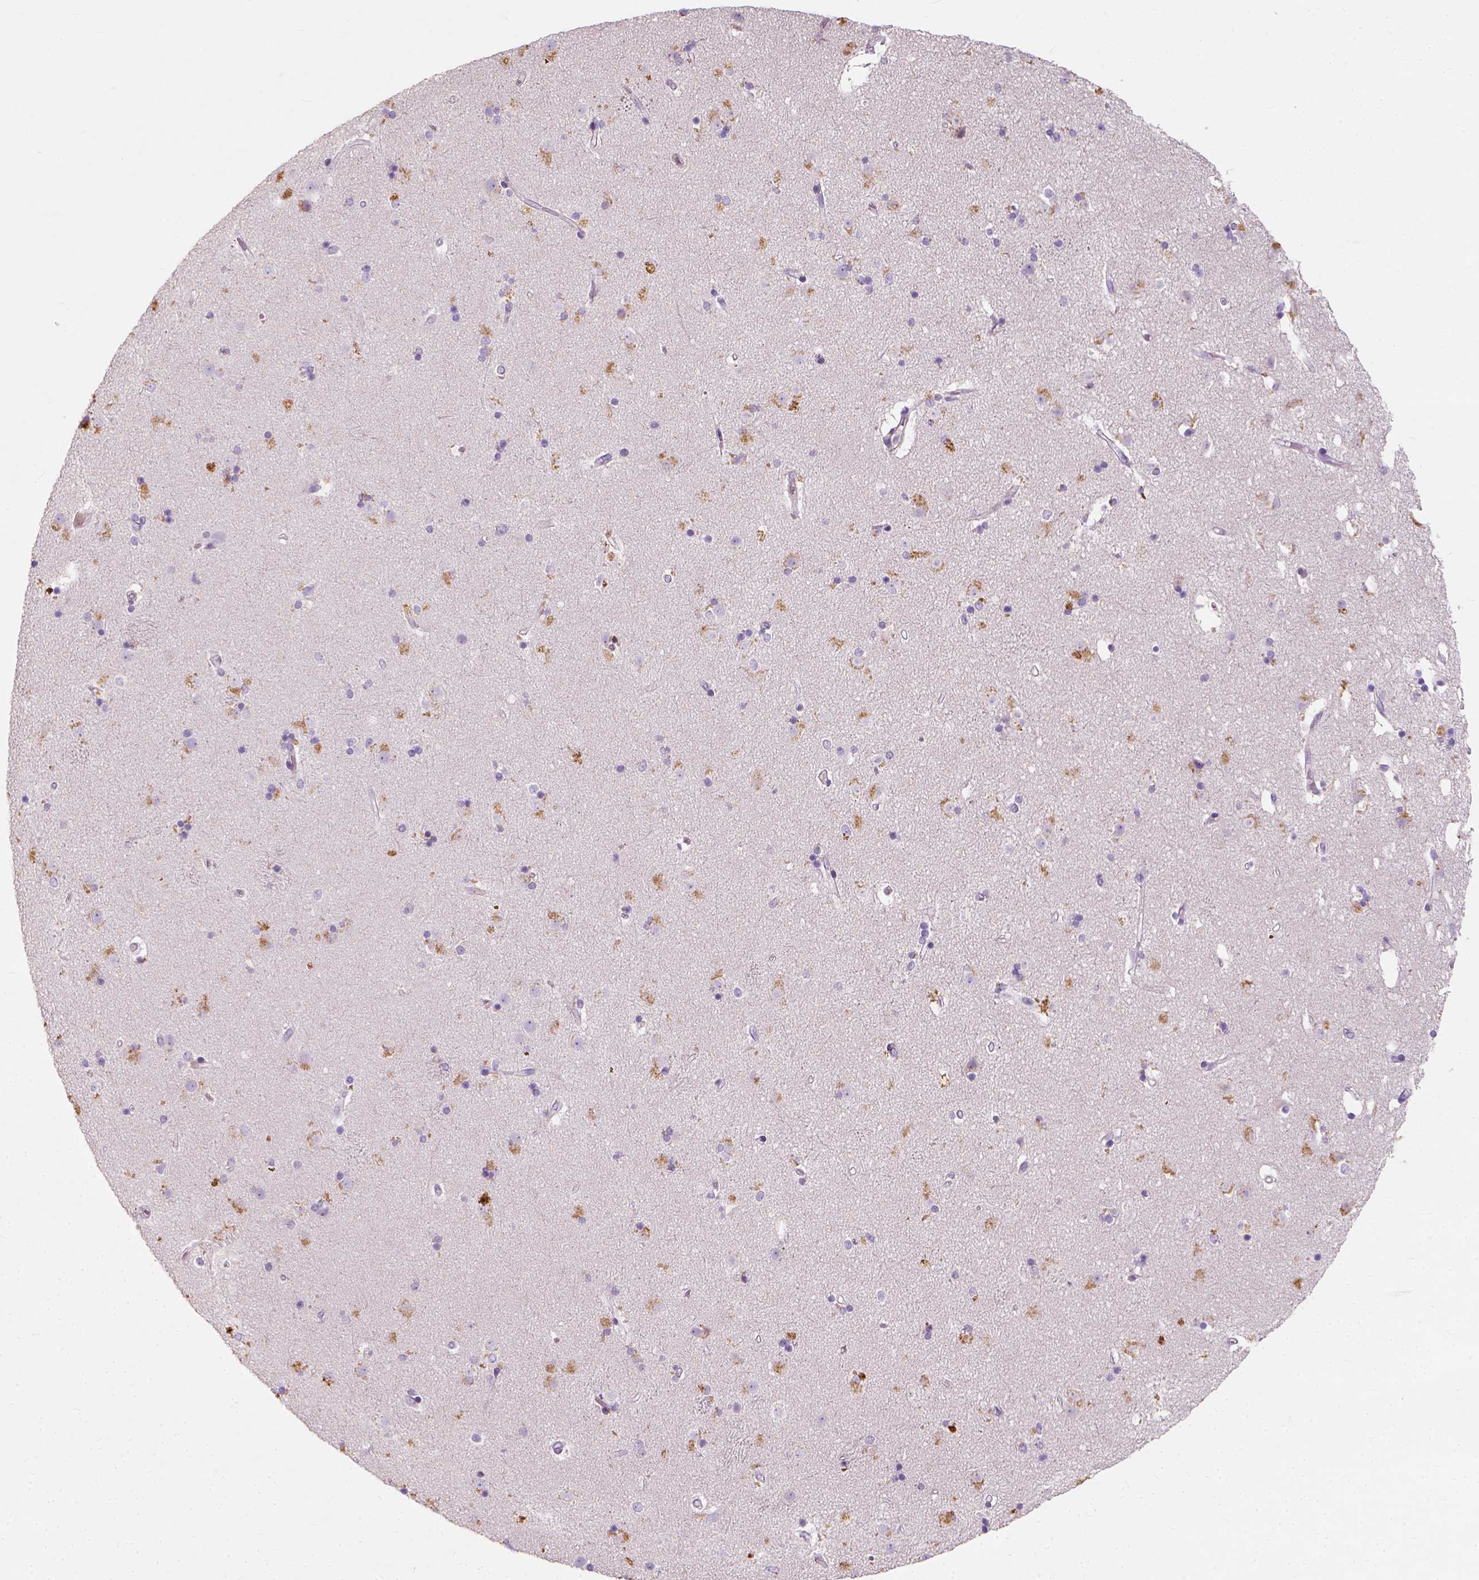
{"staining": {"intensity": "negative", "quantity": "none", "location": "none"}, "tissue": "caudate", "cell_type": "Glial cells", "image_type": "normal", "snomed": [{"axis": "morphology", "description": "Normal tissue, NOS"}, {"axis": "topography", "description": "Lateral ventricle wall"}], "caption": "Immunohistochemistry (IHC) histopathology image of unremarkable caudate stained for a protein (brown), which shows no positivity in glial cells. The staining is performed using DAB (3,3'-diaminobenzidine) brown chromogen with nuclei counter-stained in using hematoxylin.", "gene": "DHCR24", "patient": {"sex": "female", "age": 71}}